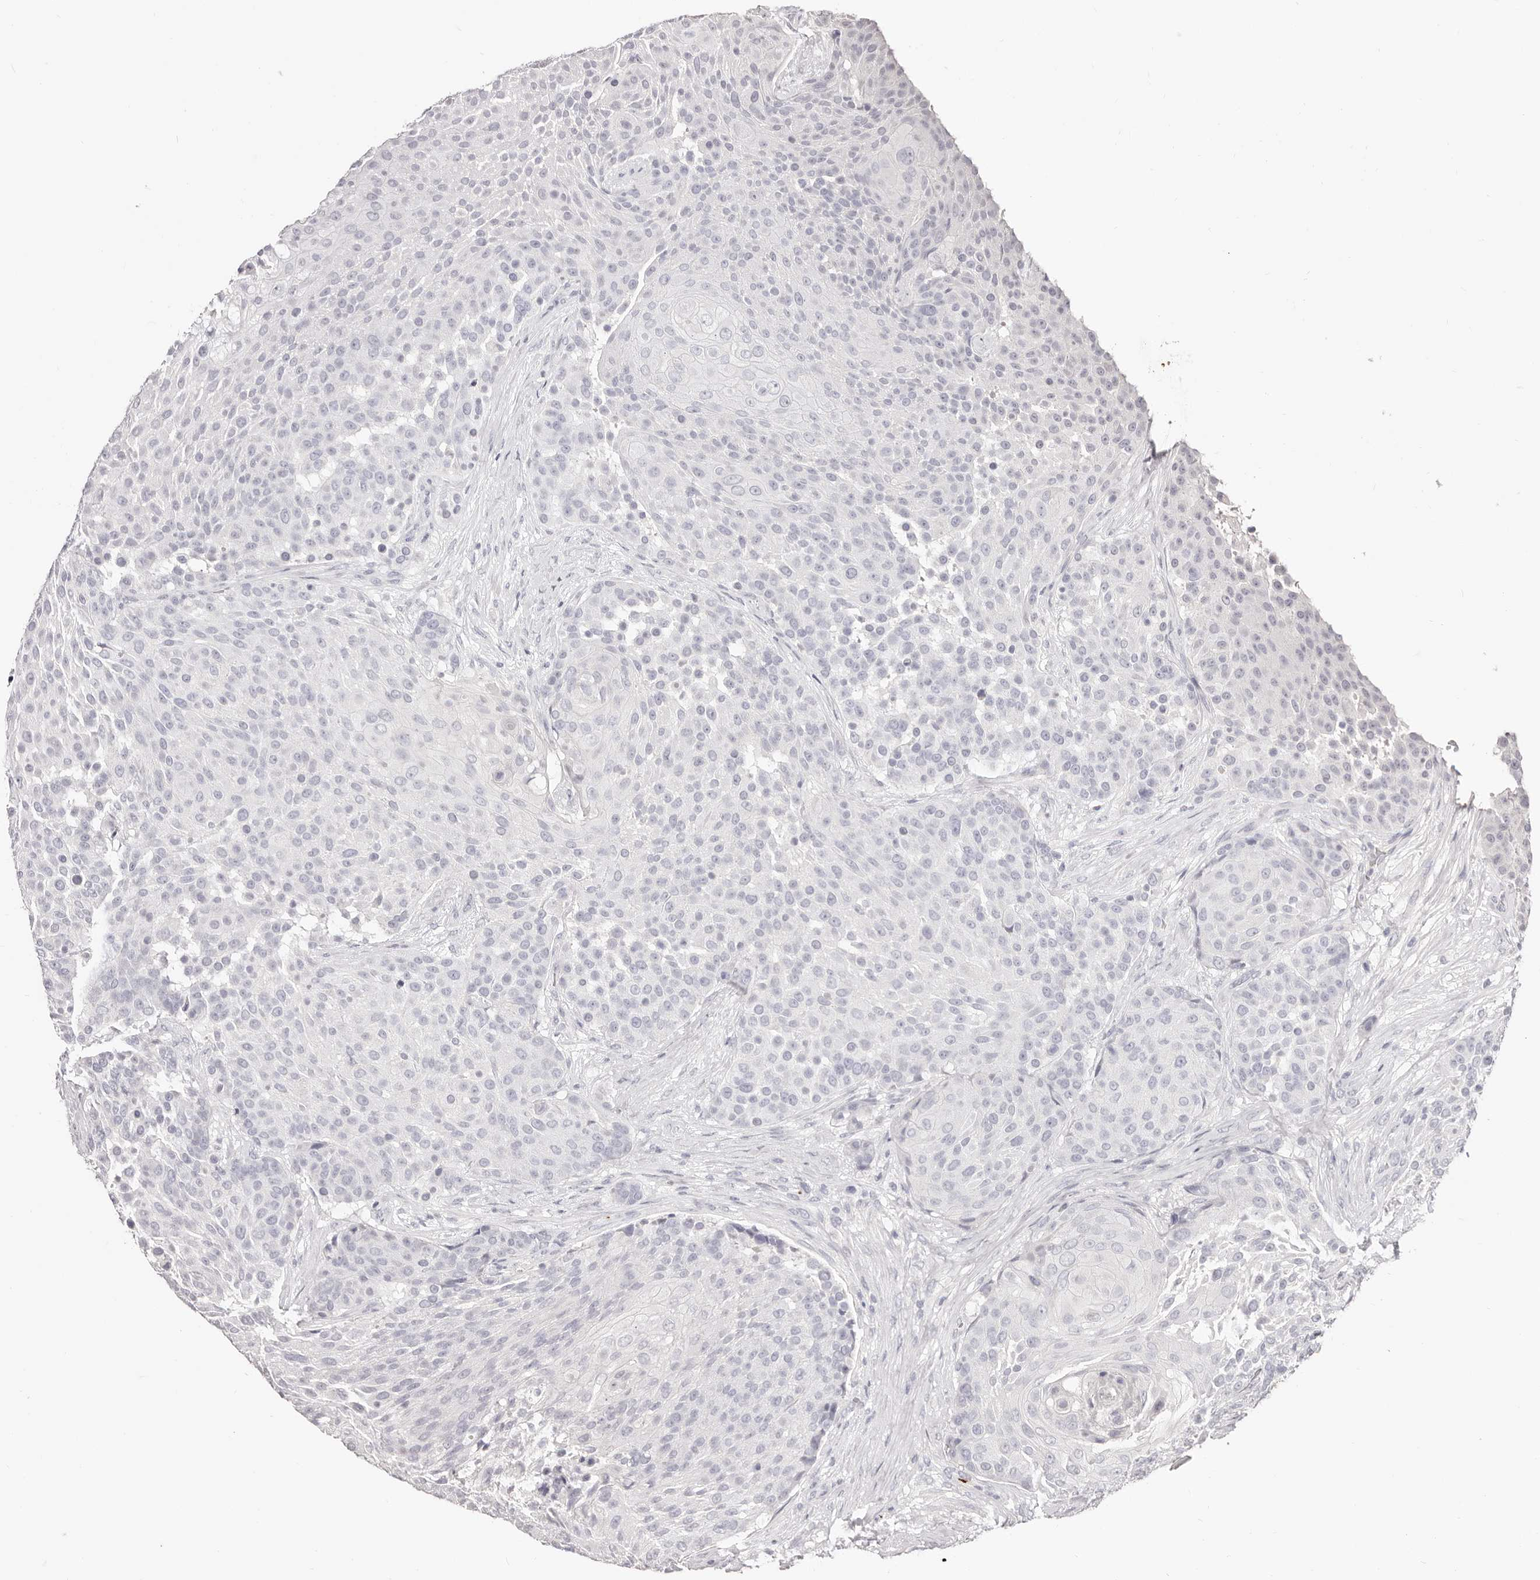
{"staining": {"intensity": "negative", "quantity": "none", "location": "none"}, "tissue": "urothelial cancer", "cell_type": "Tumor cells", "image_type": "cancer", "snomed": [{"axis": "morphology", "description": "Urothelial carcinoma, High grade"}, {"axis": "topography", "description": "Urinary bladder"}], "caption": "Micrograph shows no protein expression in tumor cells of high-grade urothelial carcinoma tissue.", "gene": "PF4", "patient": {"sex": "female", "age": 63}}